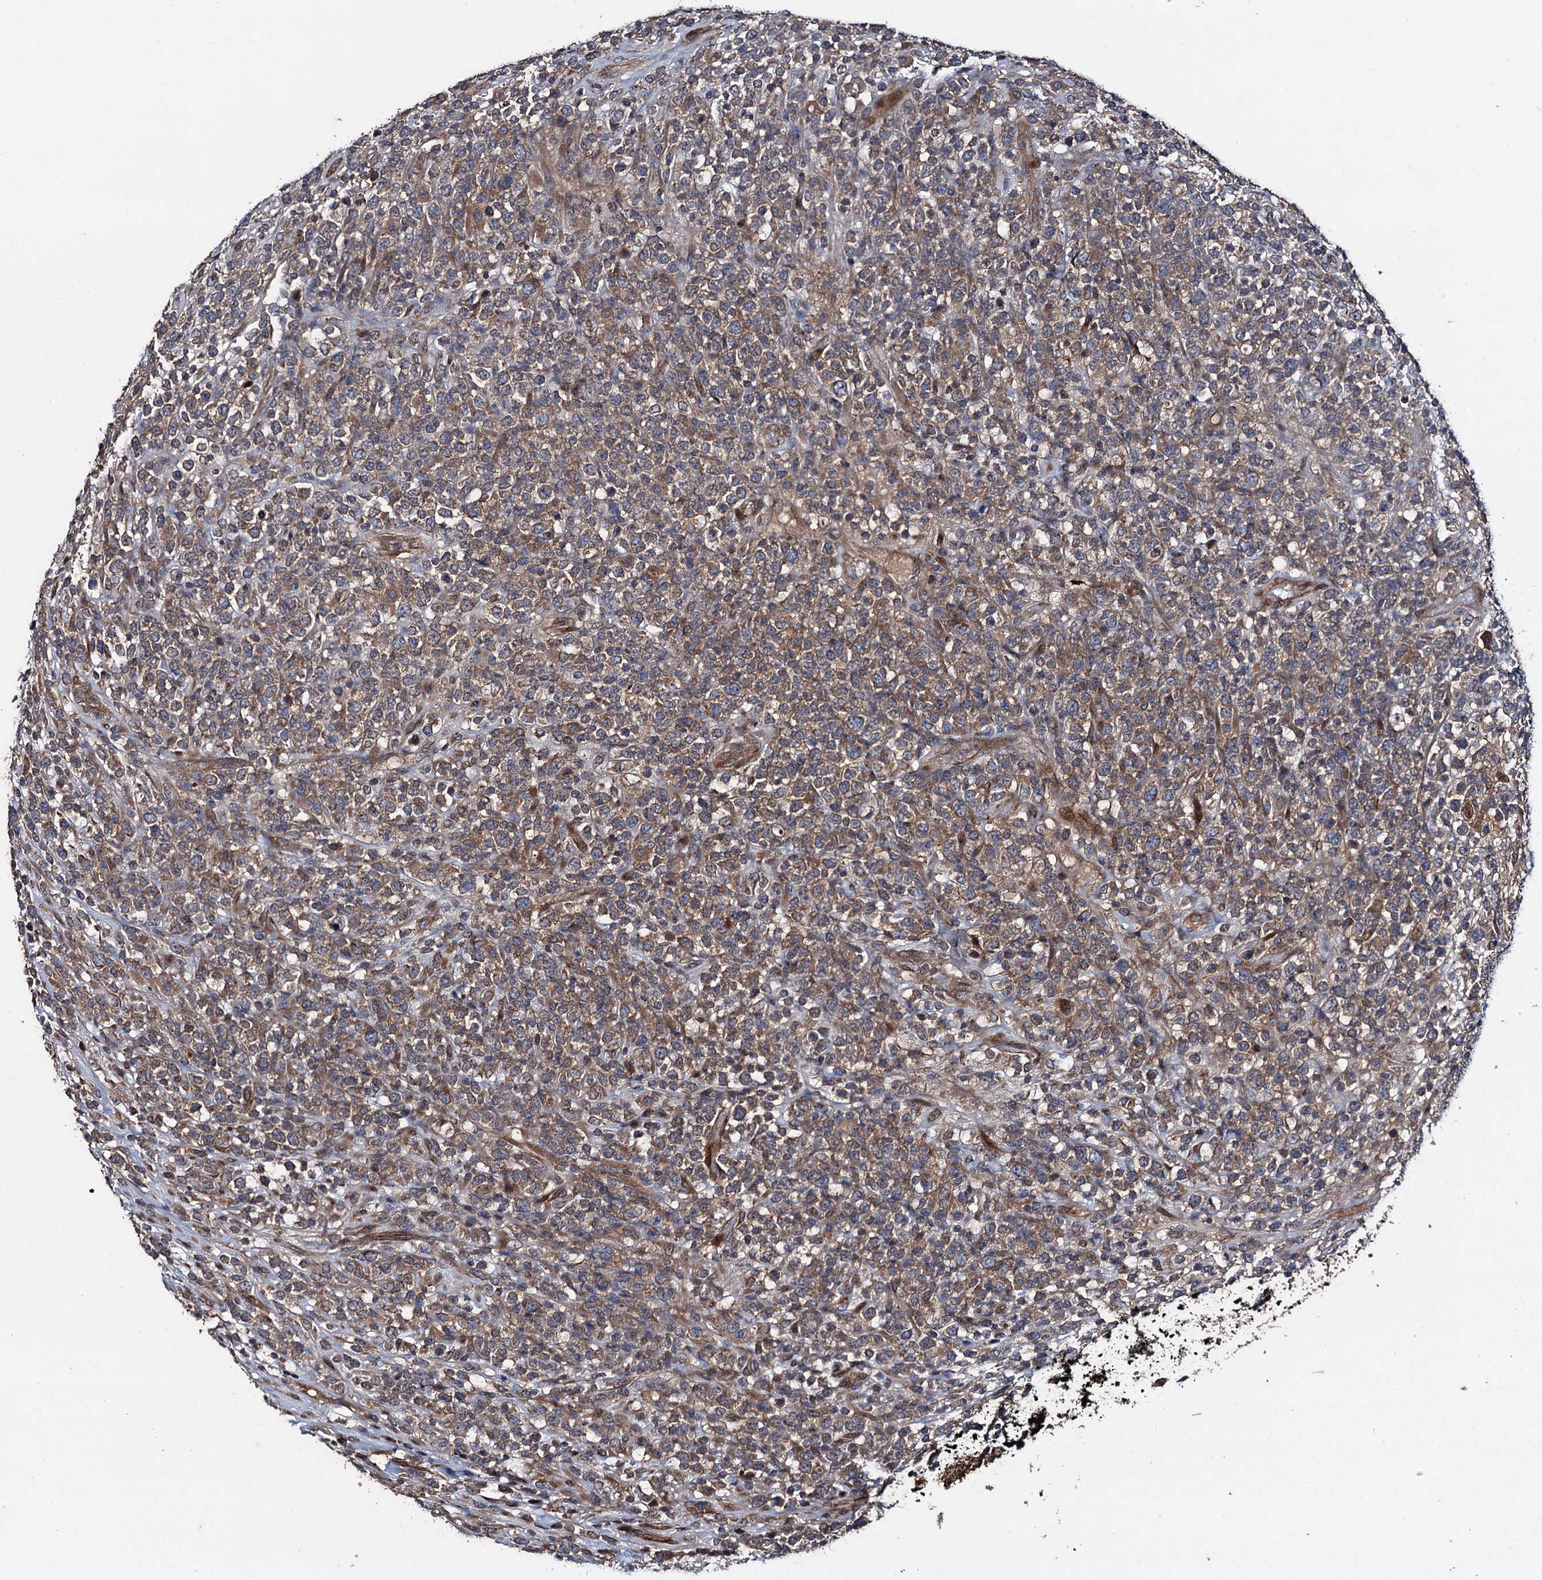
{"staining": {"intensity": "moderate", "quantity": "25%-75%", "location": "cytoplasmic/membranous"}, "tissue": "lymphoma", "cell_type": "Tumor cells", "image_type": "cancer", "snomed": [{"axis": "morphology", "description": "Malignant lymphoma, non-Hodgkin's type, High grade"}, {"axis": "topography", "description": "Colon"}], "caption": "A histopathology image of lymphoma stained for a protein shows moderate cytoplasmic/membranous brown staining in tumor cells.", "gene": "RHOBTB1", "patient": {"sex": "female", "age": 53}}